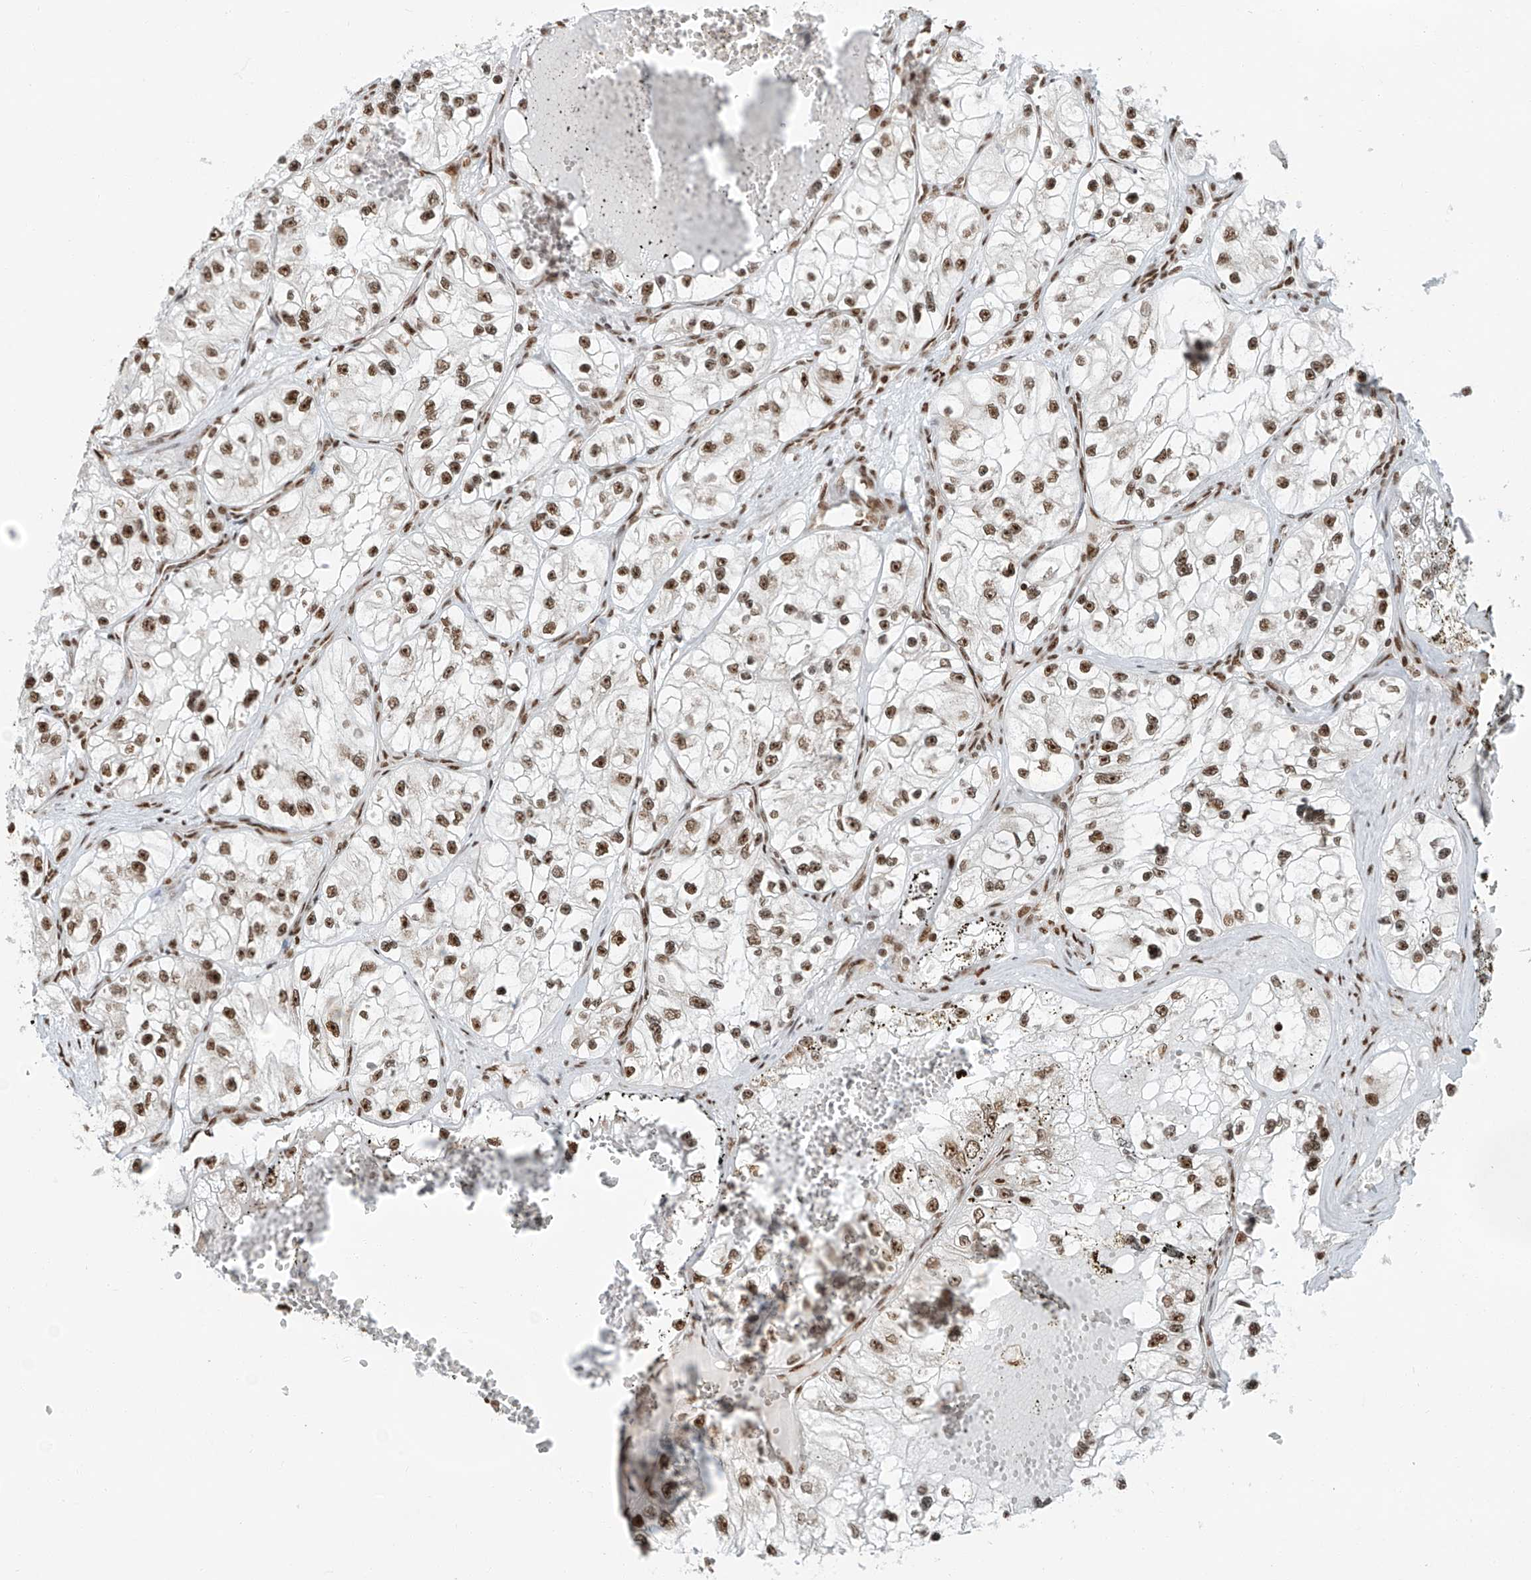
{"staining": {"intensity": "moderate", "quantity": ">75%", "location": "nuclear"}, "tissue": "renal cancer", "cell_type": "Tumor cells", "image_type": "cancer", "snomed": [{"axis": "morphology", "description": "Adenocarcinoma, NOS"}, {"axis": "topography", "description": "Kidney"}], "caption": "Protein staining of adenocarcinoma (renal) tissue shows moderate nuclear expression in about >75% of tumor cells.", "gene": "FAM193B", "patient": {"sex": "female", "age": 57}}